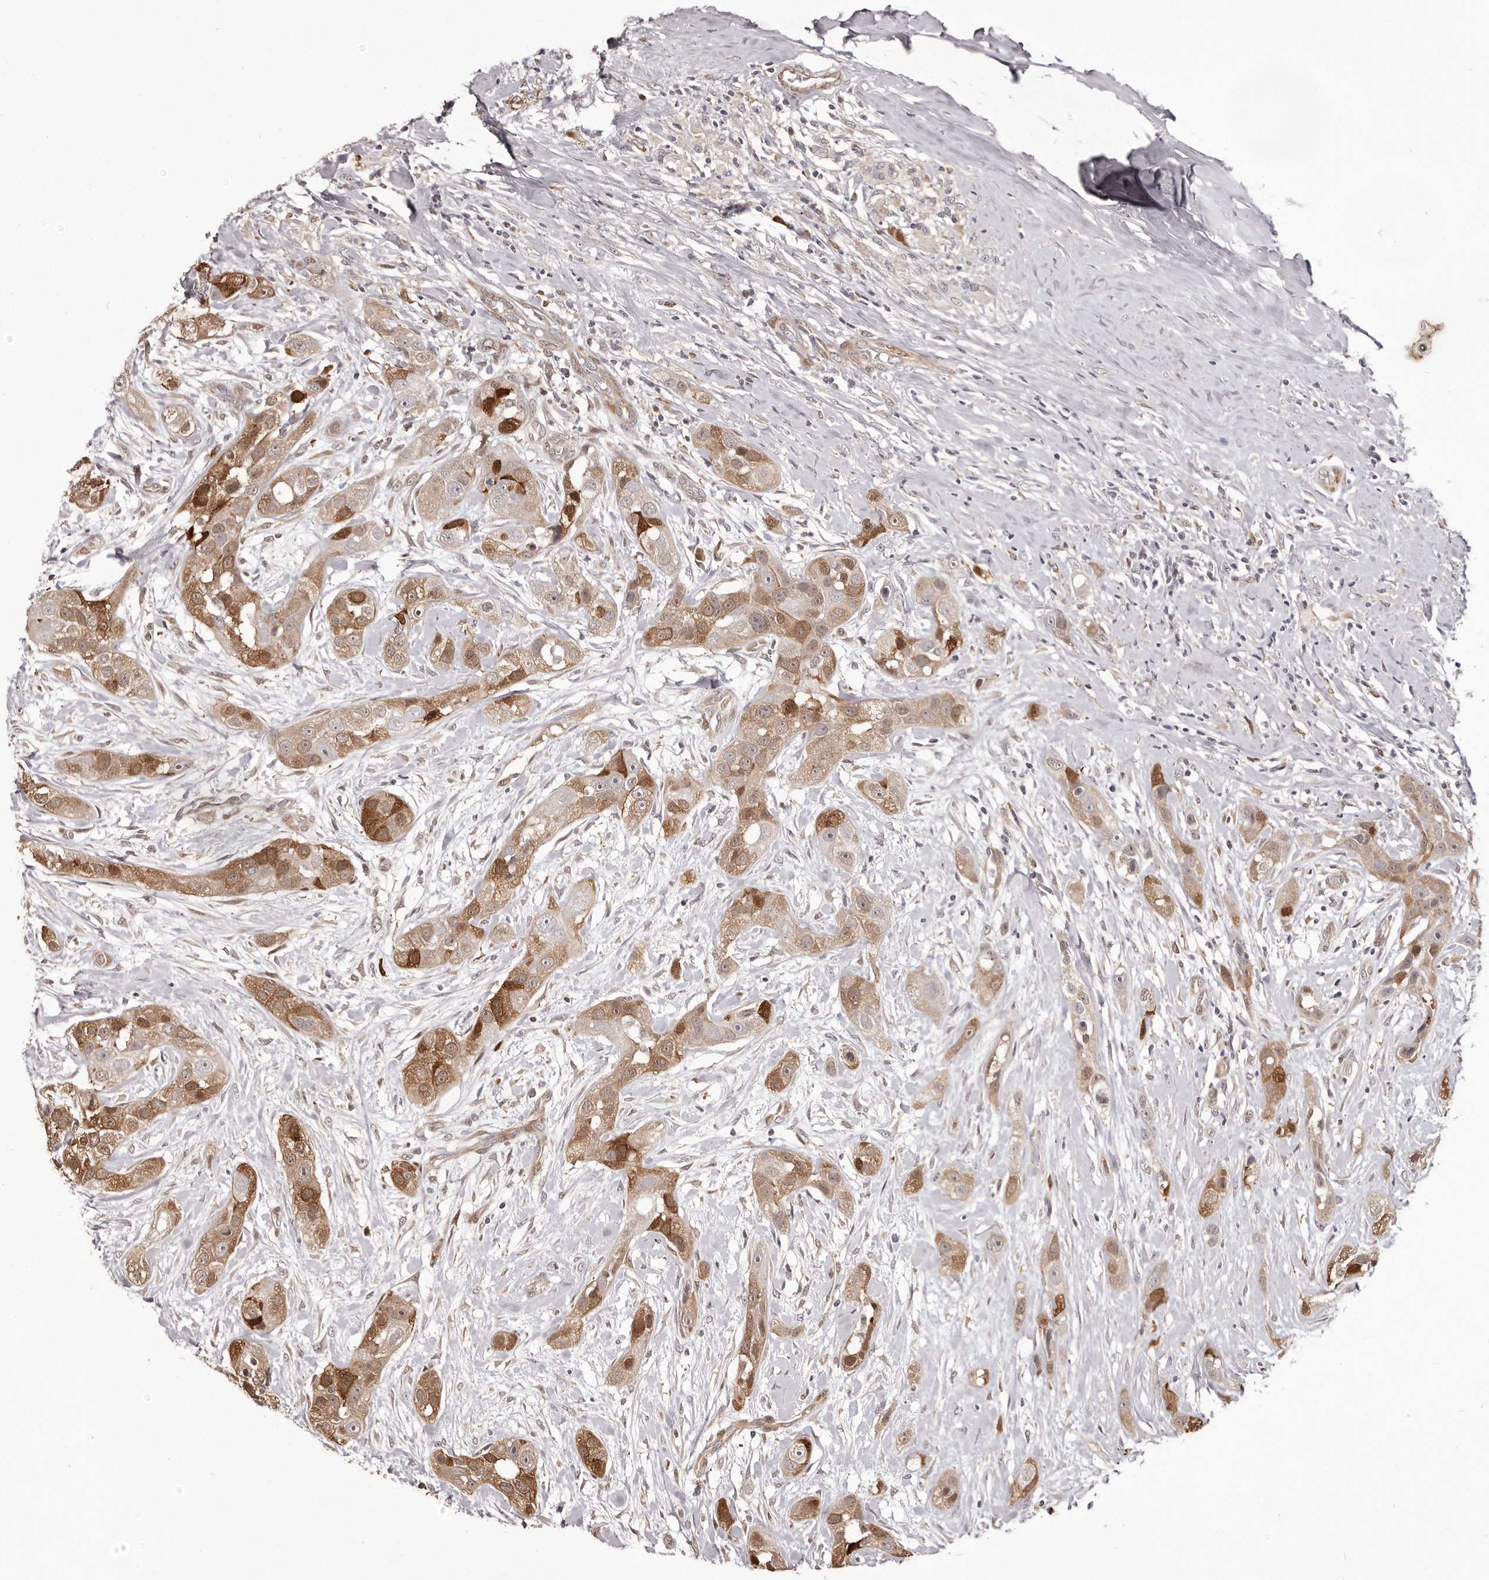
{"staining": {"intensity": "moderate", "quantity": ">75%", "location": "cytoplasmic/membranous"}, "tissue": "head and neck cancer", "cell_type": "Tumor cells", "image_type": "cancer", "snomed": [{"axis": "morphology", "description": "Normal tissue, NOS"}, {"axis": "morphology", "description": "Squamous cell carcinoma, NOS"}, {"axis": "topography", "description": "Skeletal muscle"}, {"axis": "topography", "description": "Head-Neck"}], "caption": "Human head and neck squamous cell carcinoma stained for a protein (brown) displays moderate cytoplasmic/membranous positive expression in about >75% of tumor cells.", "gene": "GFOD1", "patient": {"sex": "male", "age": 51}}